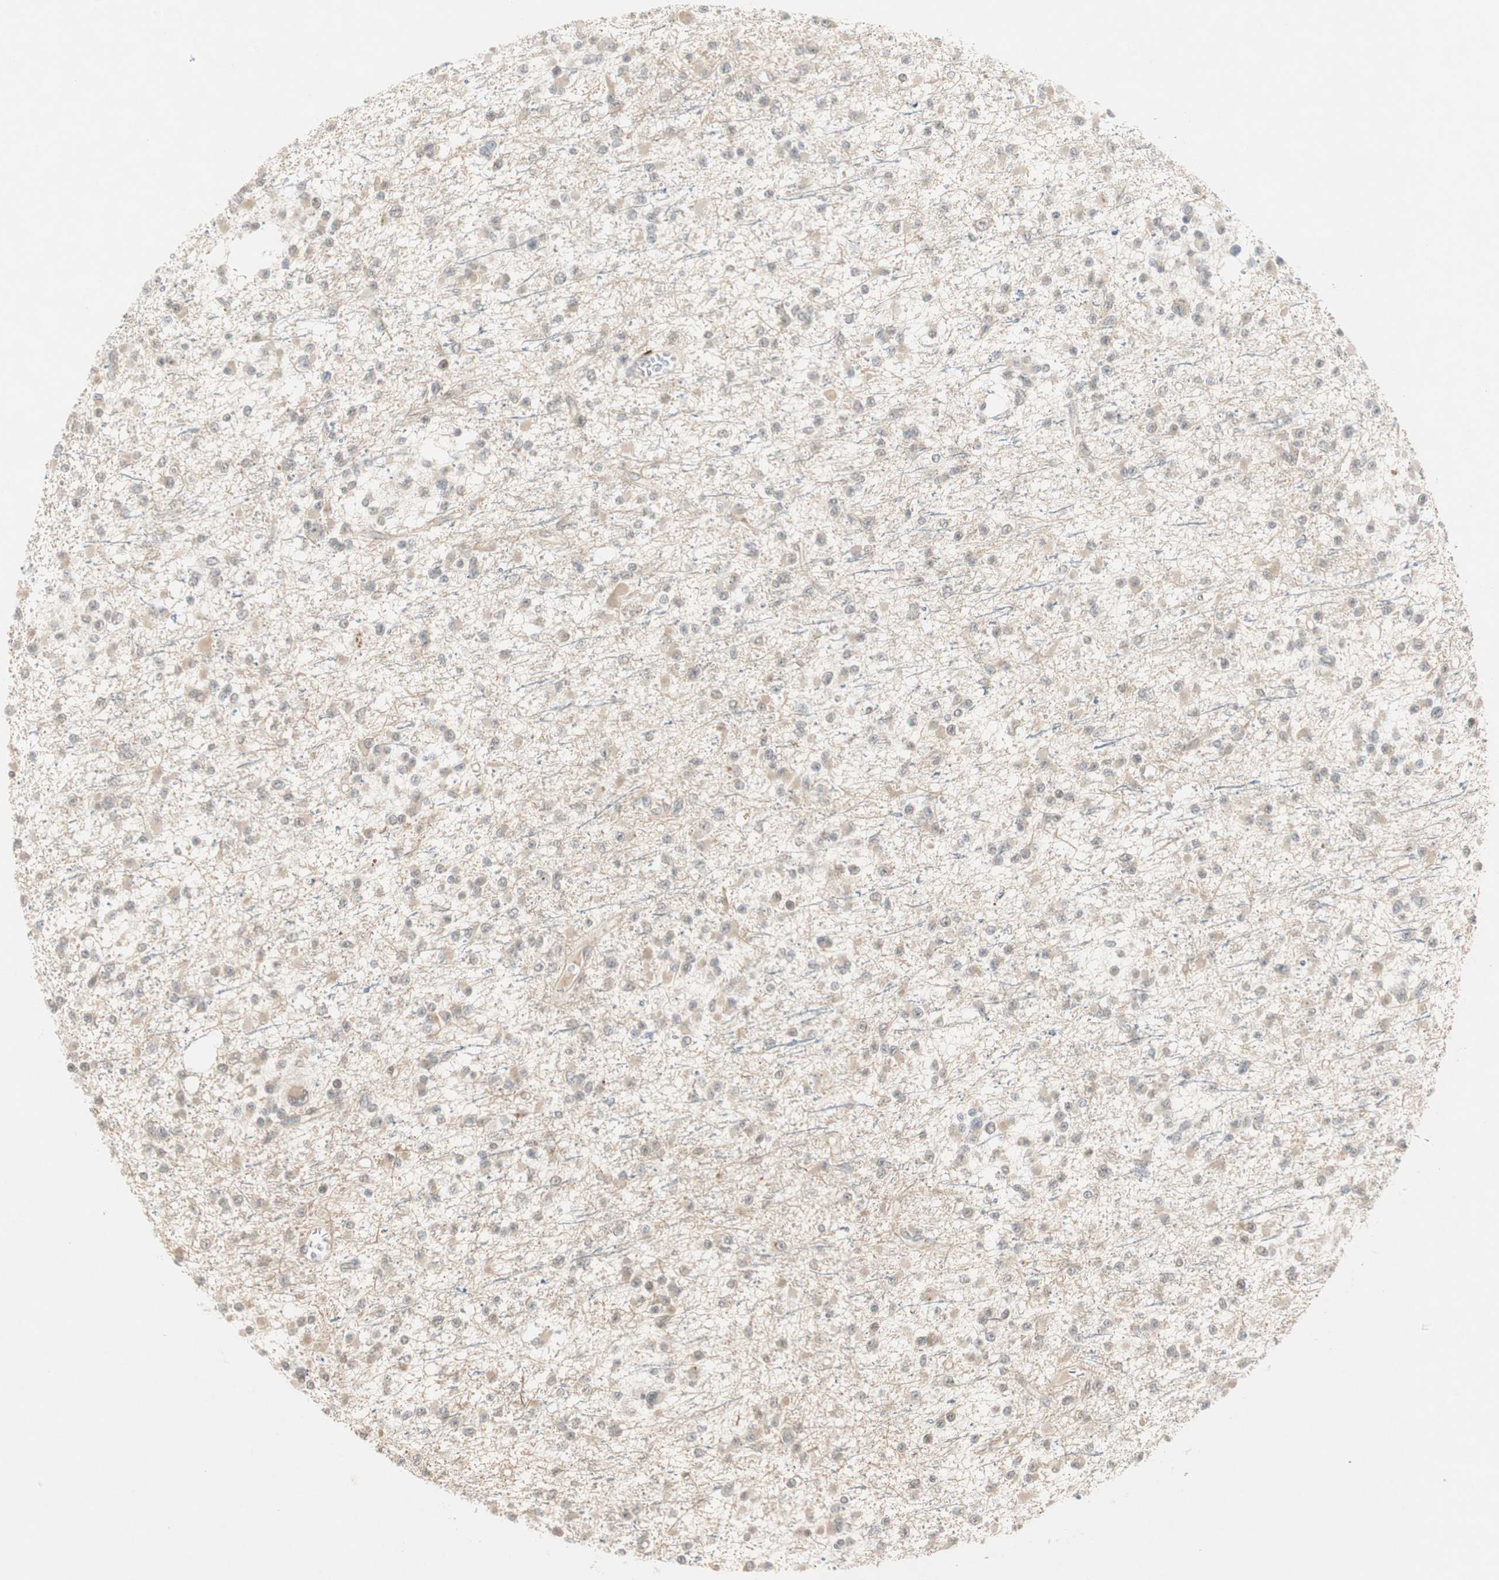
{"staining": {"intensity": "weak", "quantity": "<25%", "location": "cytoplasmic/membranous"}, "tissue": "glioma", "cell_type": "Tumor cells", "image_type": "cancer", "snomed": [{"axis": "morphology", "description": "Glioma, malignant, Low grade"}, {"axis": "topography", "description": "Brain"}], "caption": "Human glioma stained for a protein using IHC displays no positivity in tumor cells.", "gene": "ACSL5", "patient": {"sex": "female", "age": 22}}